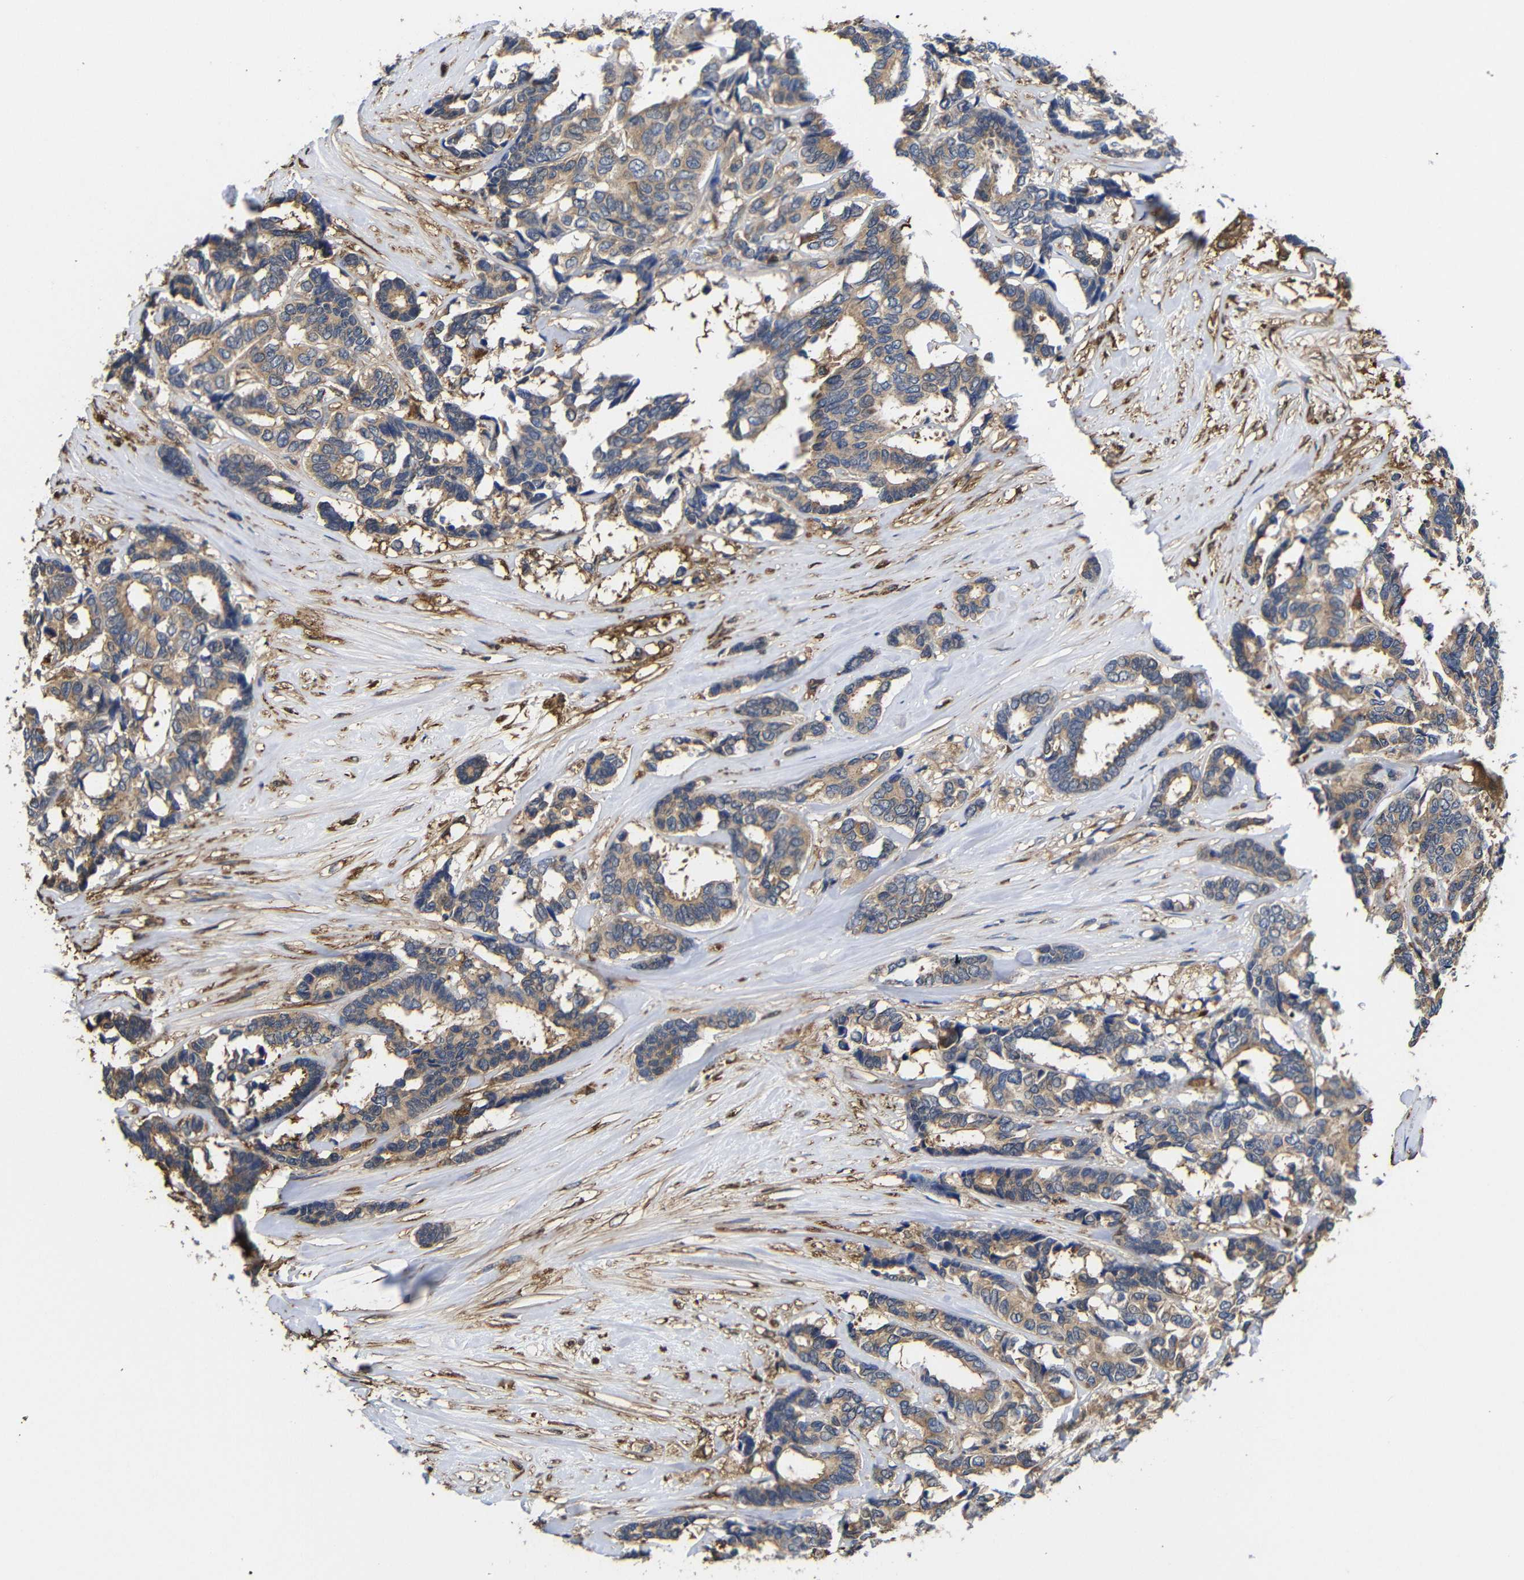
{"staining": {"intensity": "weak", "quantity": ">75%", "location": "cytoplasmic/membranous"}, "tissue": "breast cancer", "cell_type": "Tumor cells", "image_type": "cancer", "snomed": [{"axis": "morphology", "description": "Duct carcinoma"}, {"axis": "topography", "description": "Breast"}], "caption": "The histopathology image demonstrates staining of breast cancer, revealing weak cytoplasmic/membranous protein positivity (brown color) within tumor cells.", "gene": "LRRCC1", "patient": {"sex": "female", "age": 87}}